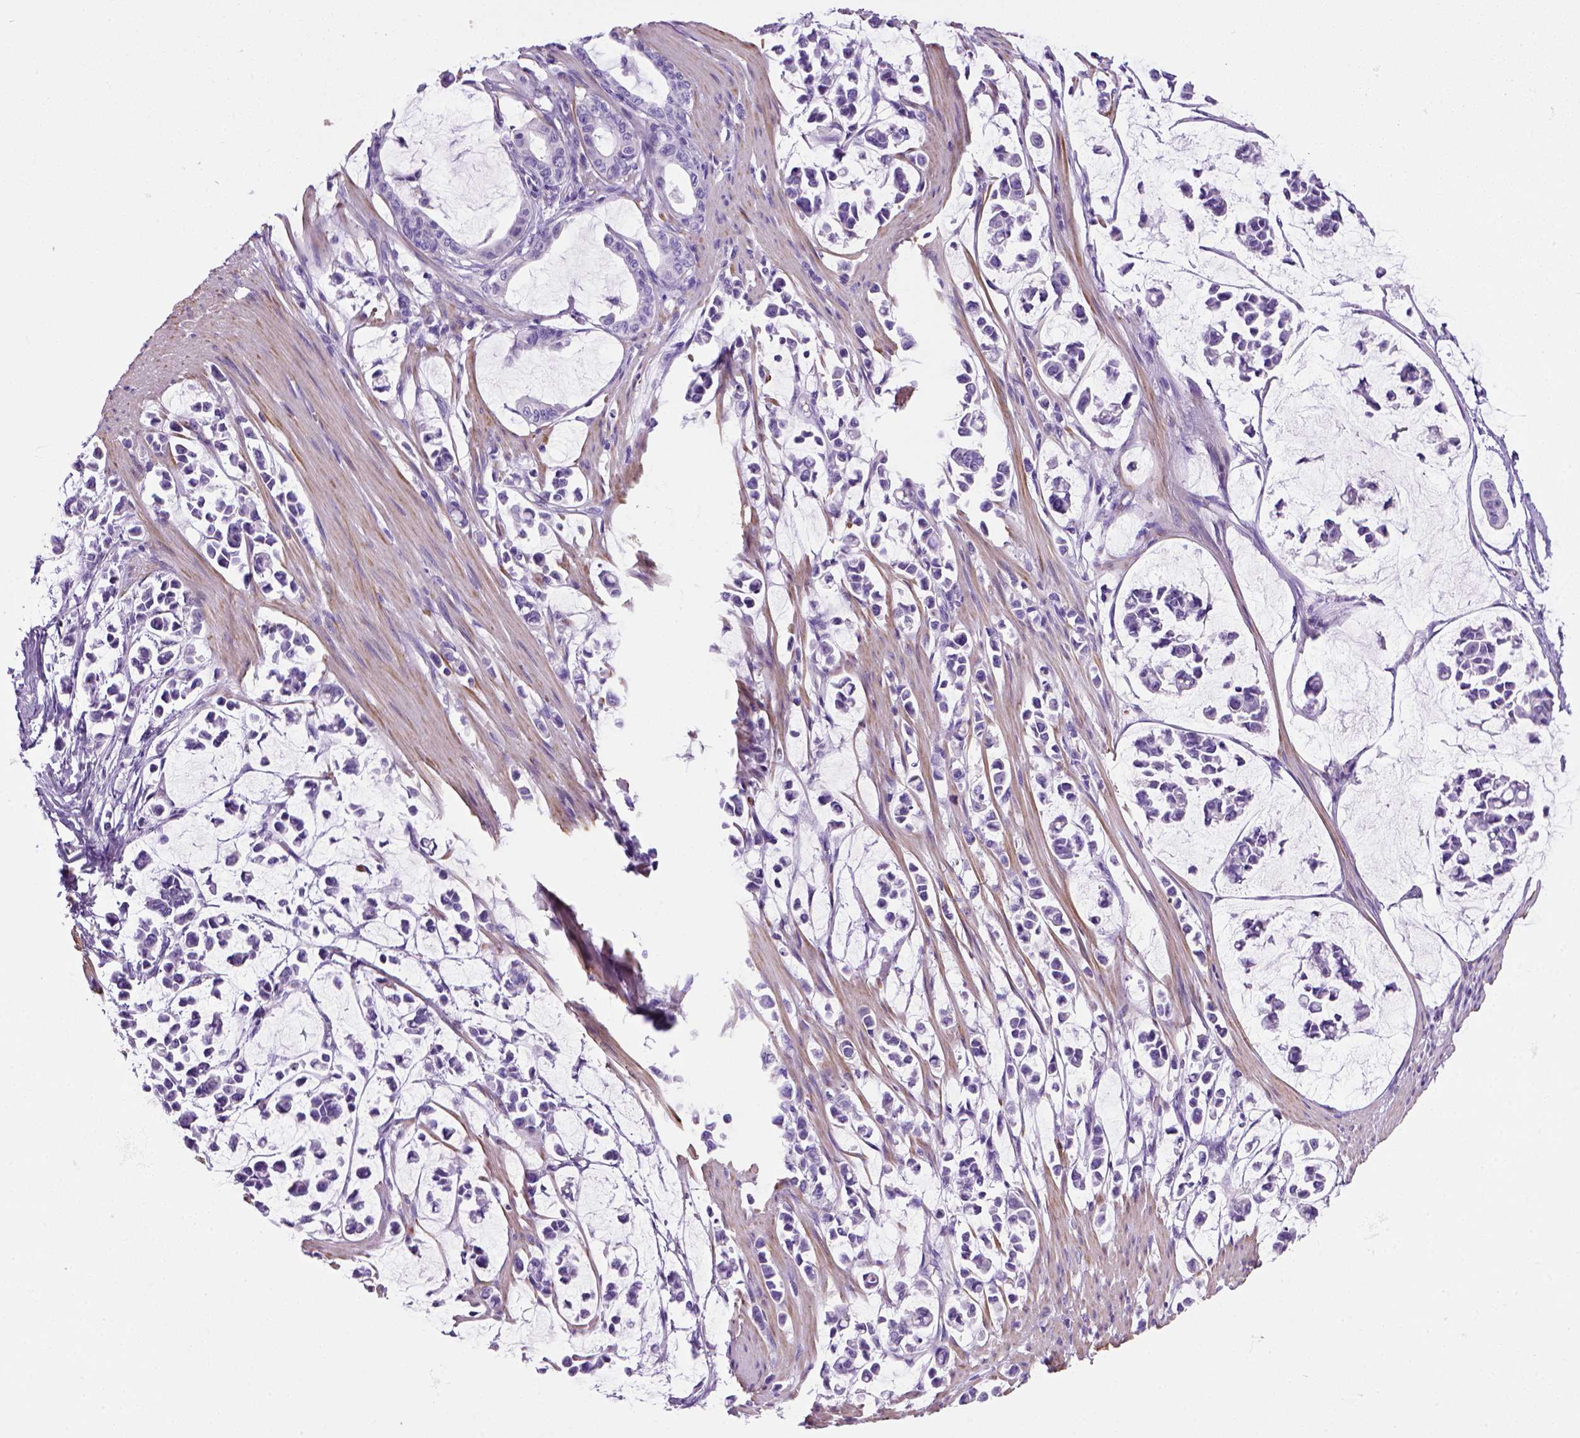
{"staining": {"intensity": "negative", "quantity": "none", "location": "none"}, "tissue": "stomach cancer", "cell_type": "Tumor cells", "image_type": "cancer", "snomed": [{"axis": "morphology", "description": "Adenocarcinoma, NOS"}, {"axis": "topography", "description": "Stomach"}], "caption": "Tumor cells show no significant protein expression in stomach cancer.", "gene": "ARHGEF33", "patient": {"sex": "male", "age": 82}}